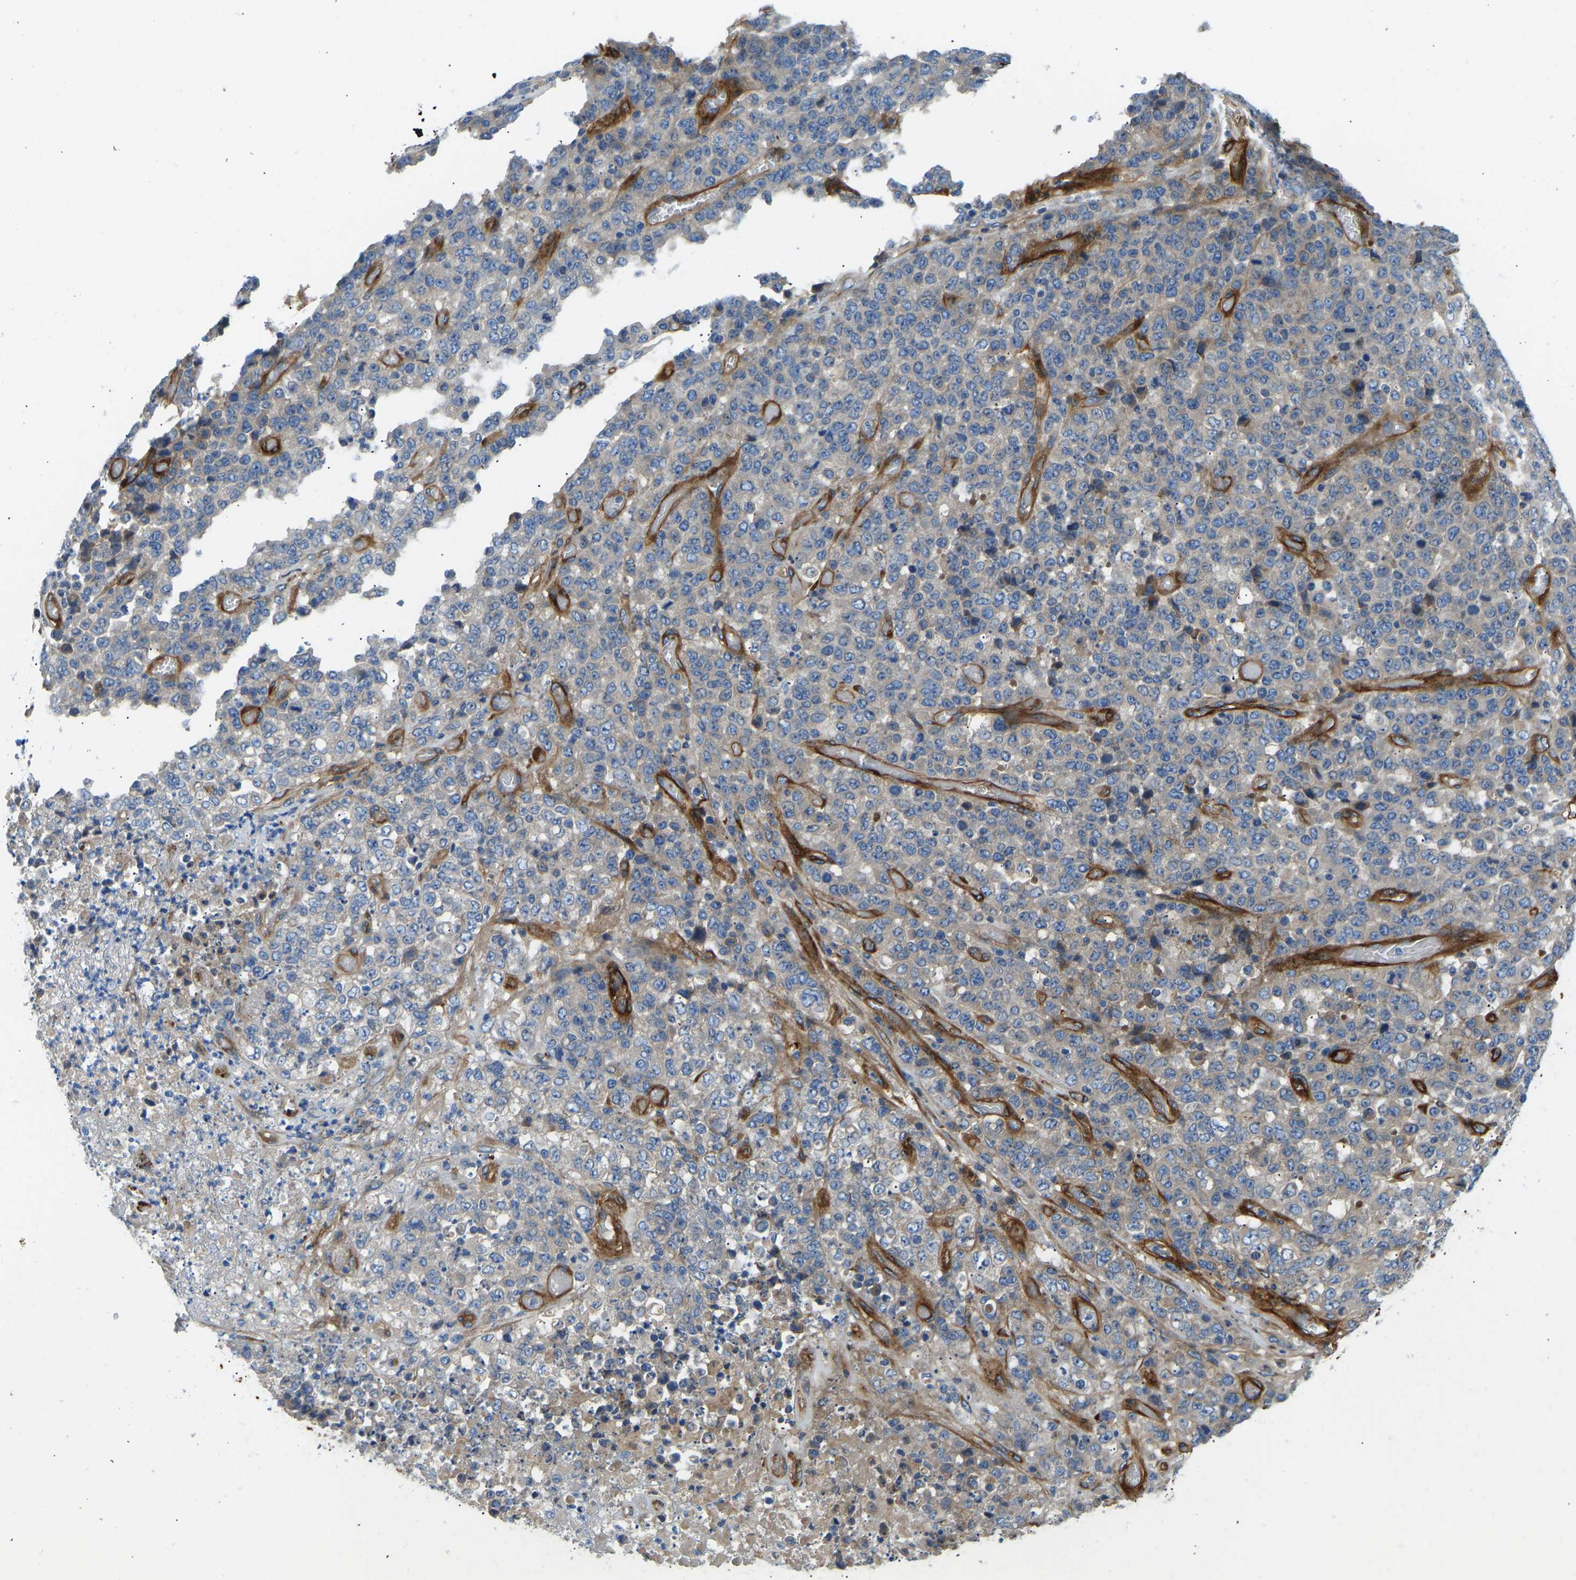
{"staining": {"intensity": "moderate", "quantity": "<25%", "location": "cytoplasmic/membranous"}, "tissue": "stomach cancer", "cell_type": "Tumor cells", "image_type": "cancer", "snomed": [{"axis": "morphology", "description": "Adenocarcinoma, NOS"}, {"axis": "topography", "description": "Stomach"}], "caption": "Protein expression analysis of human stomach adenocarcinoma reveals moderate cytoplasmic/membranous staining in about <25% of tumor cells.", "gene": "COL15A1", "patient": {"sex": "female", "age": 73}}